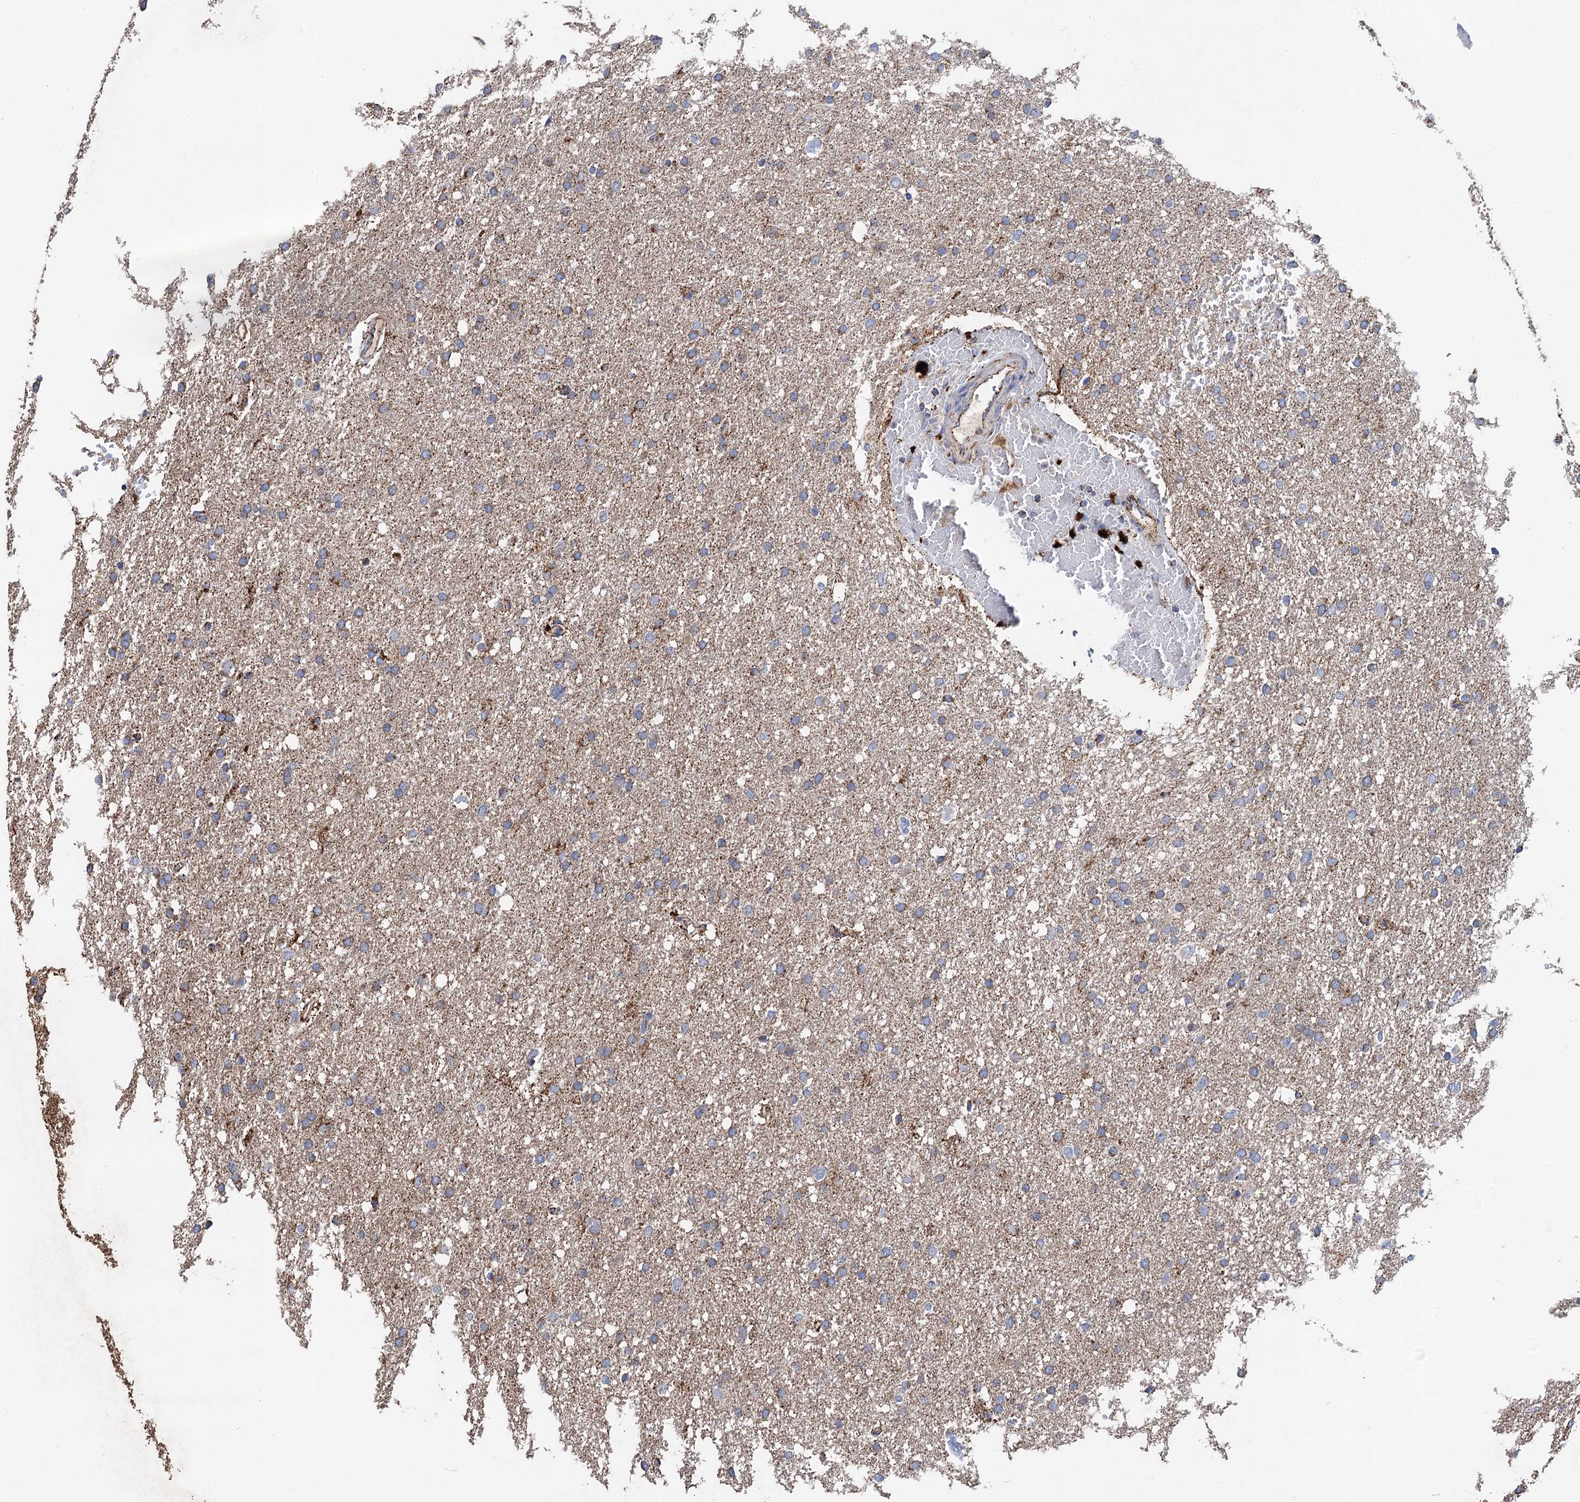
{"staining": {"intensity": "weak", "quantity": ">75%", "location": "cytoplasmic/membranous"}, "tissue": "glioma", "cell_type": "Tumor cells", "image_type": "cancer", "snomed": [{"axis": "morphology", "description": "Glioma, malignant, High grade"}, {"axis": "topography", "description": "Cerebral cortex"}], "caption": "Protein expression by immunohistochemistry (IHC) demonstrates weak cytoplasmic/membranous staining in approximately >75% of tumor cells in malignant glioma (high-grade).", "gene": "DGLUCY", "patient": {"sex": "female", "age": 36}}